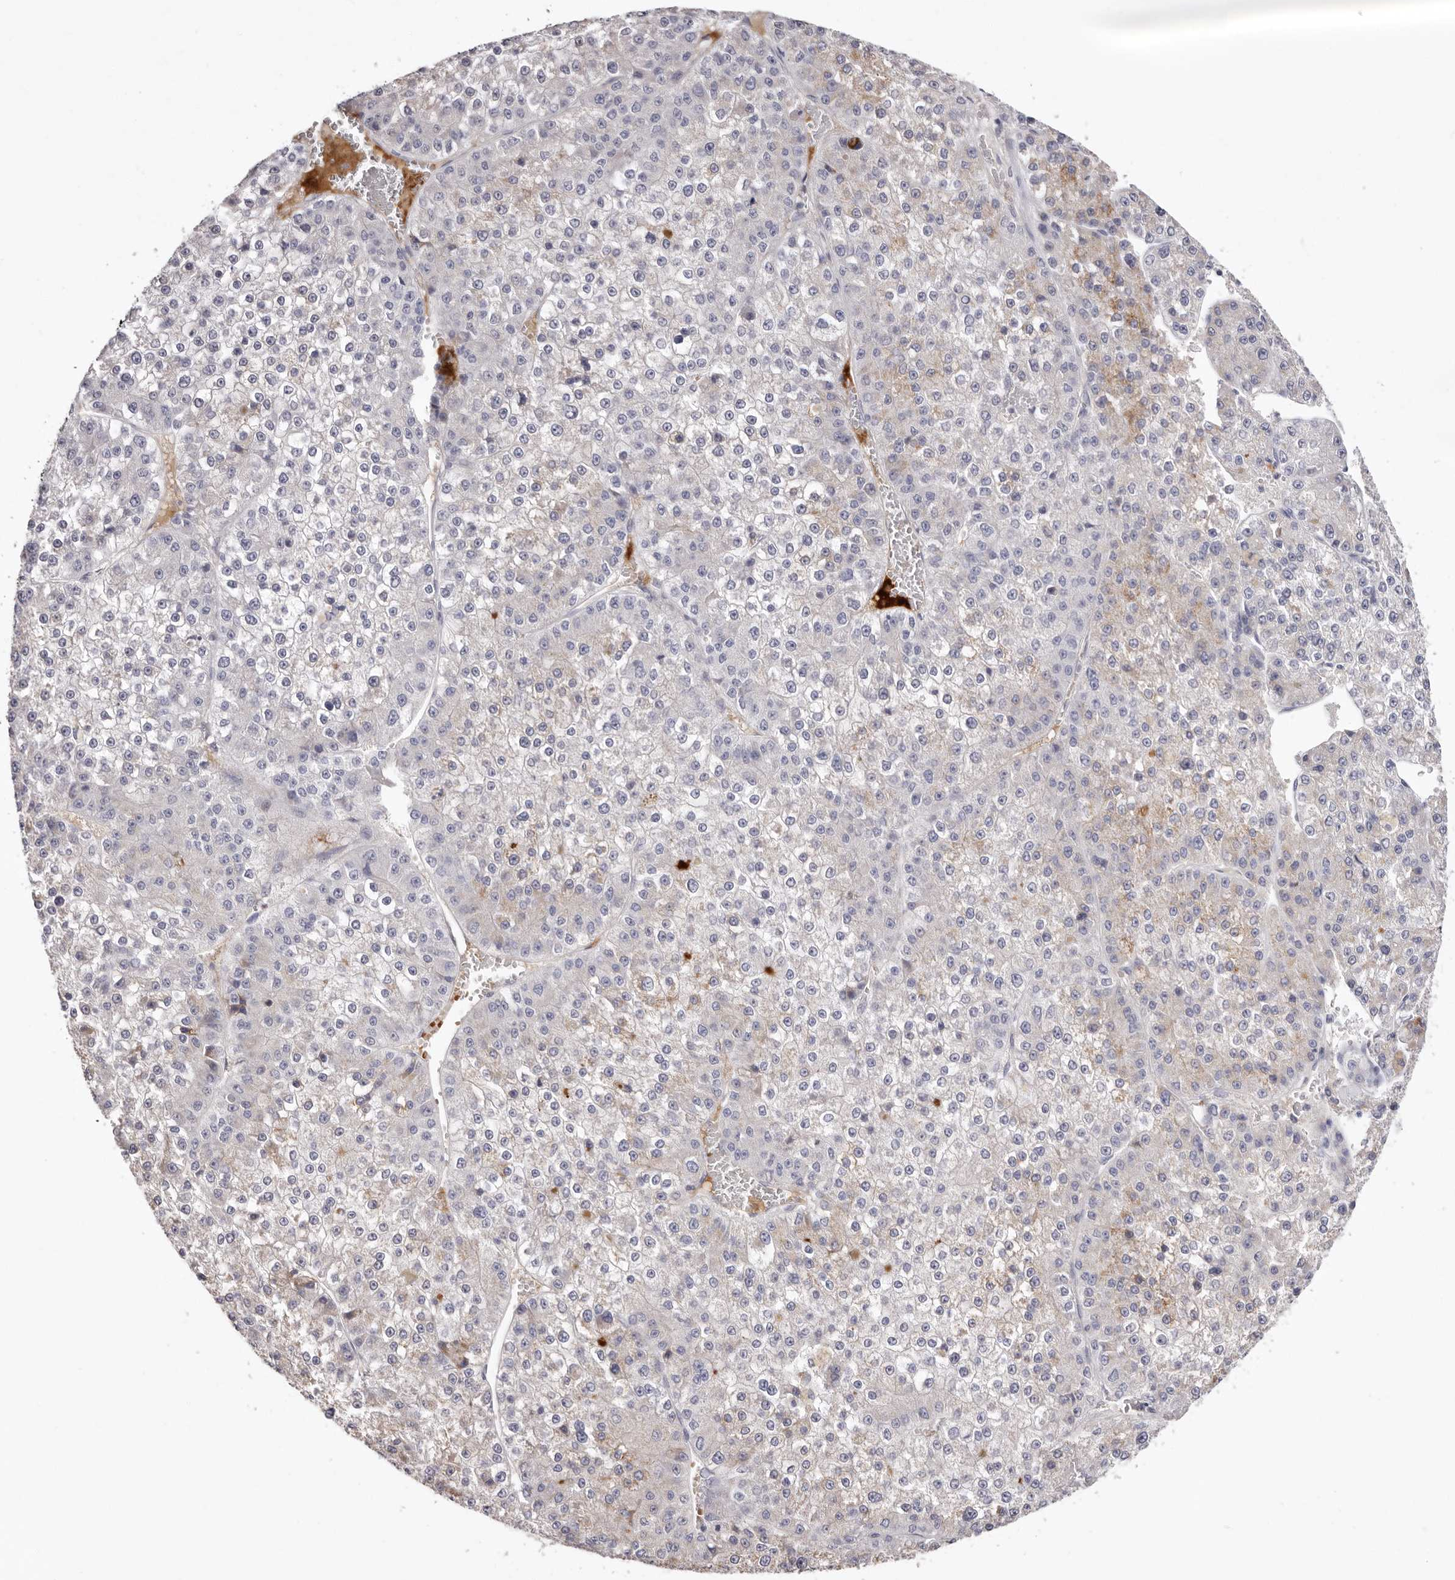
{"staining": {"intensity": "weak", "quantity": "<25%", "location": "cytoplasmic/membranous"}, "tissue": "liver cancer", "cell_type": "Tumor cells", "image_type": "cancer", "snomed": [{"axis": "morphology", "description": "Carcinoma, Hepatocellular, NOS"}, {"axis": "topography", "description": "Liver"}], "caption": "A histopathology image of human liver cancer (hepatocellular carcinoma) is negative for staining in tumor cells.", "gene": "LMLN", "patient": {"sex": "female", "age": 73}}